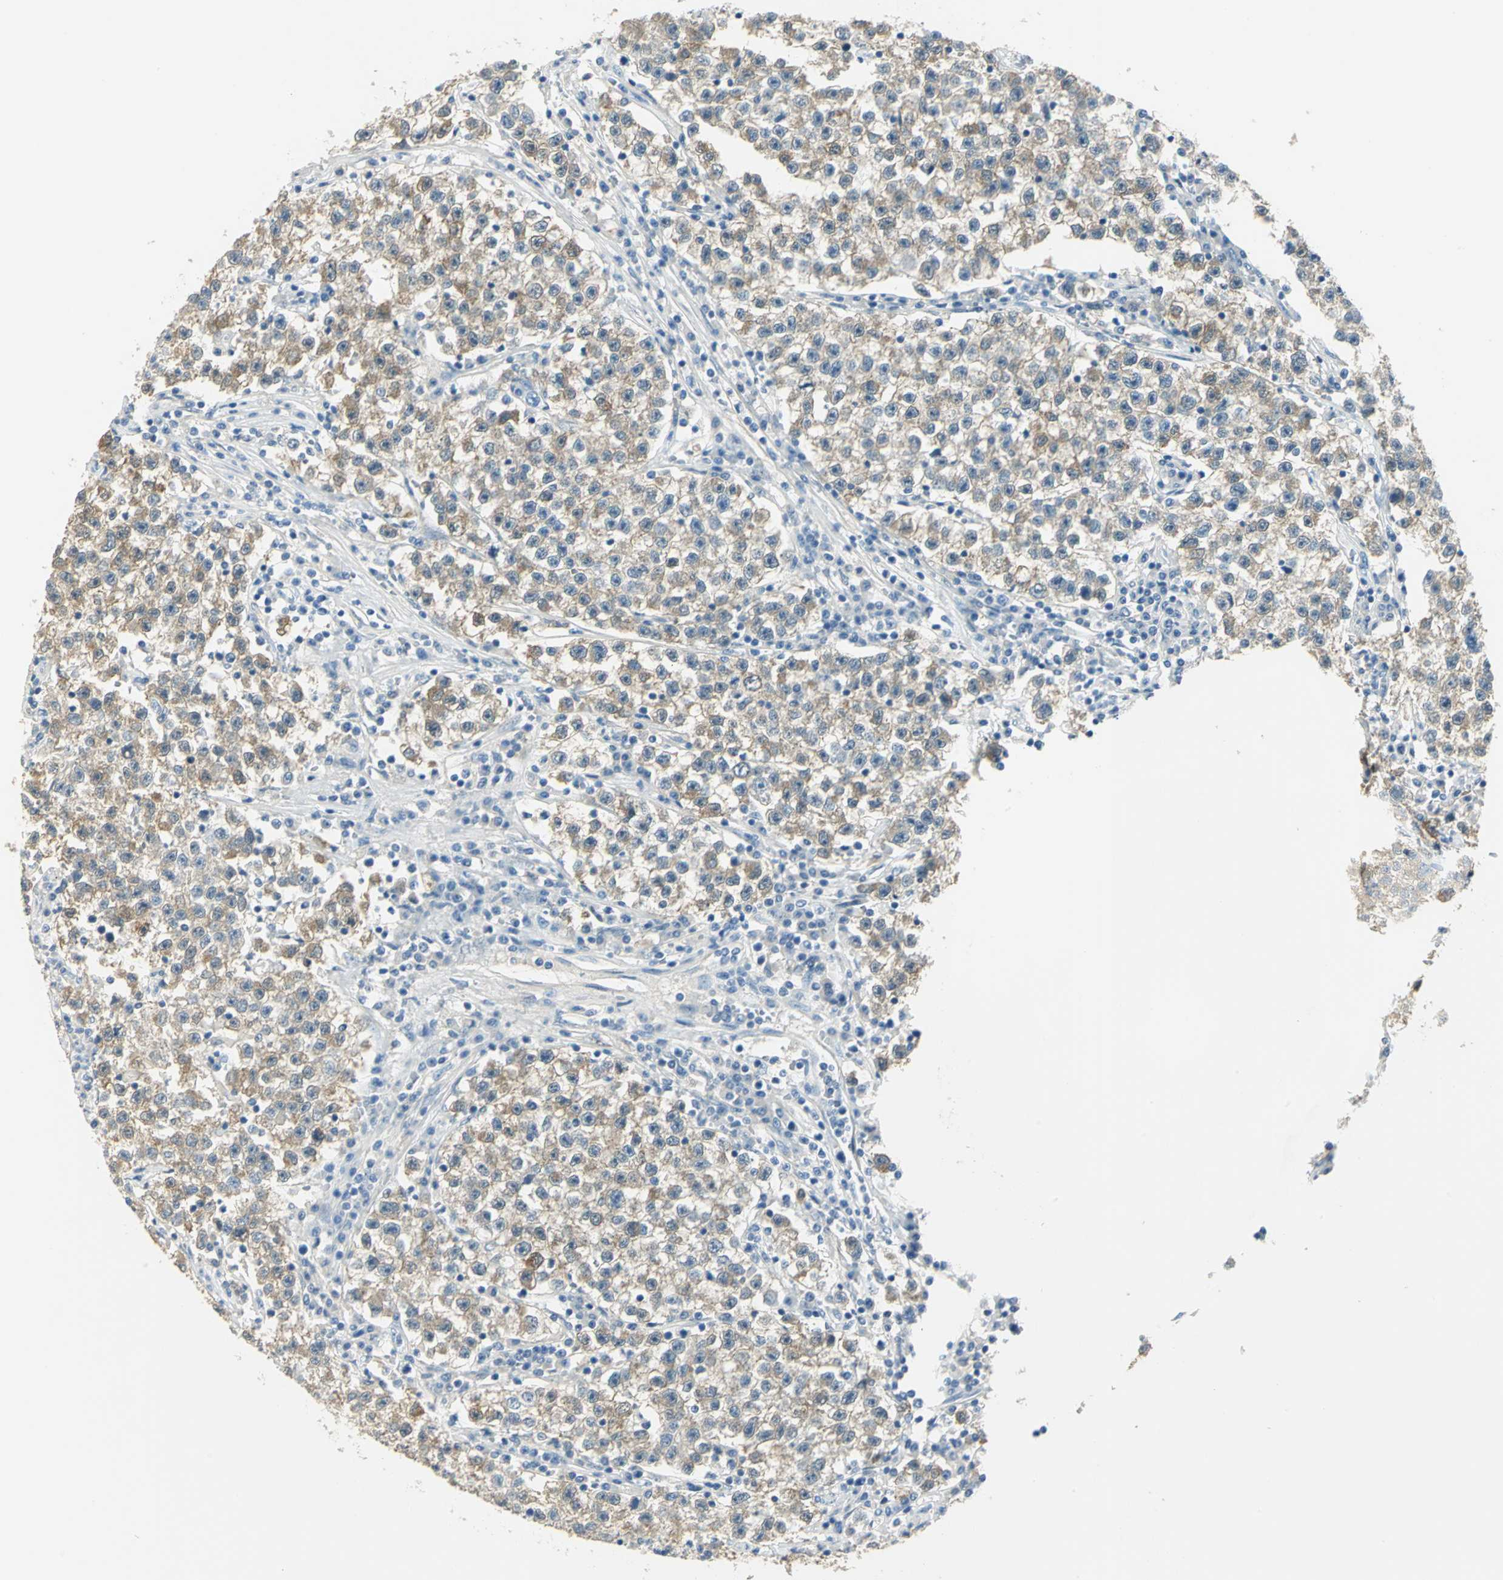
{"staining": {"intensity": "moderate", "quantity": "25%-75%", "location": "cytoplasmic/membranous"}, "tissue": "testis cancer", "cell_type": "Tumor cells", "image_type": "cancer", "snomed": [{"axis": "morphology", "description": "Seminoma, NOS"}, {"axis": "topography", "description": "Testis"}], "caption": "A brown stain highlights moderate cytoplasmic/membranous positivity of a protein in seminoma (testis) tumor cells. The staining was performed using DAB, with brown indicating positive protein expression. Nuclei are stained blue with hematoxylin.", "gene": "UCHL1", "patient": {"sex": "male", "age": 22}}